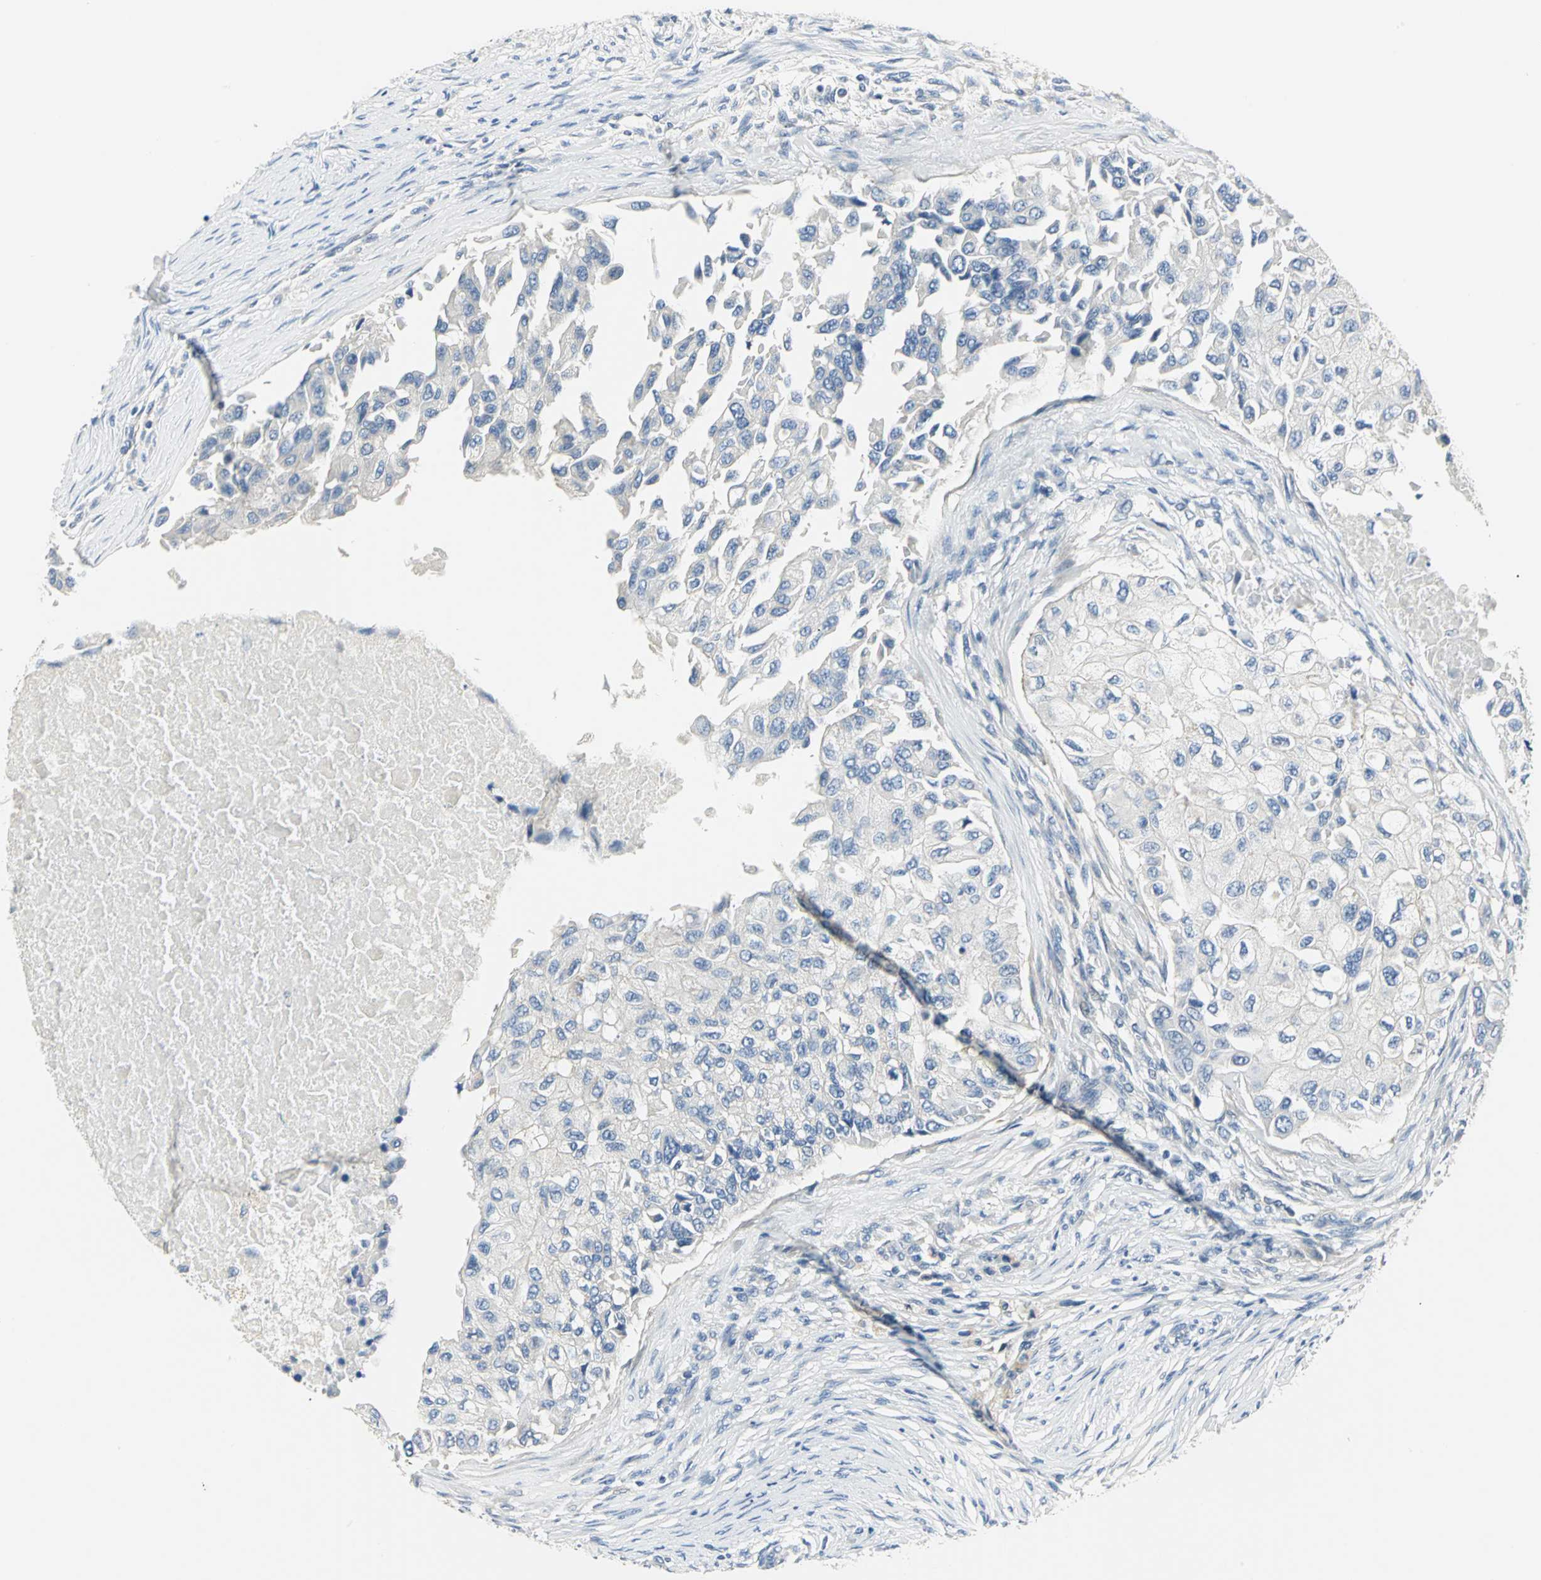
{"staining": {"intensity": "negative", "quantity": "none", "location": "none"}, "tissue": "breast cancer", "cell_type": "Tumor cells", "image_type": "cancer", "snomed": [{"axis": "morphology", "description": "Normal tissue, NOS"}, {"axis": "morphology", "description": "Duct carcinoma"}, {"axis": "topography", "description": "Breast"}], "caption": "Breast cancer (intraductal carcinoma) was stained to show a protein in brown. There is no significant positivity in tumor cells.", "gene": "RIPOR1", "patient": {"sex": "female", "age": 49}}